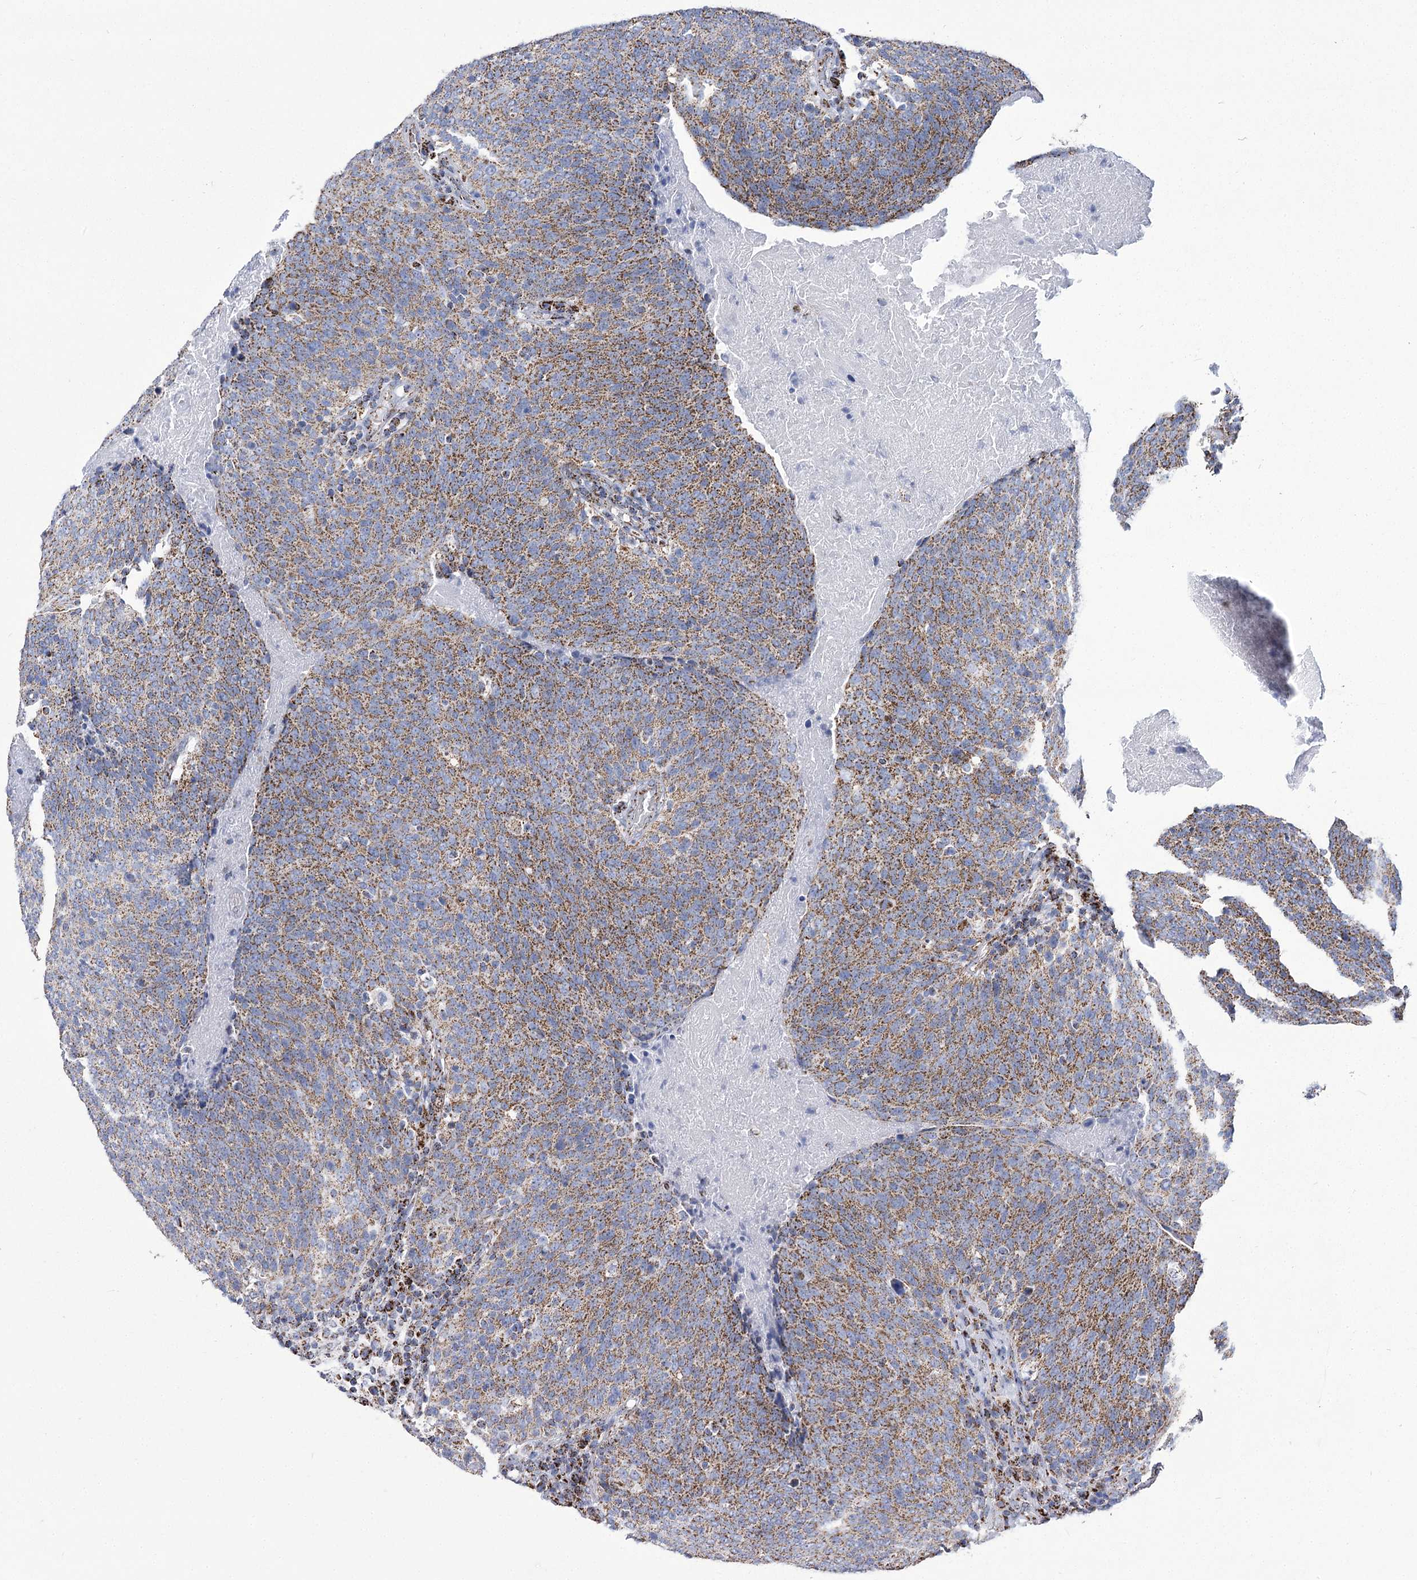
{"staining": {"intensity": "moderate", "quantity": ">75%", "location": "cytoplasmic/membranous"}, "tissue": "head and neck cancer", "cell_type": "Tumor cells", "image_type": "cancer", "snomed": [{"axis": "morphology", "description": "Squamous cell carcinoma, NOS"}, {"axis": "morphology", "description": "Squamous cell carcinoma, metastatic, NOS"}, {"axis": "topography", "description": "Lymph node"}, {"axis": "topography", "description": "Head-Neck"}], "caption": "Head and neck cancer was stained to show a protein in brown. There is medium levels of moderate cytoplasmic/membranous staining in approximately >75% of tumor cells.", "gene": "PDHB", "patient": {"sex": "male", "age": 62}}